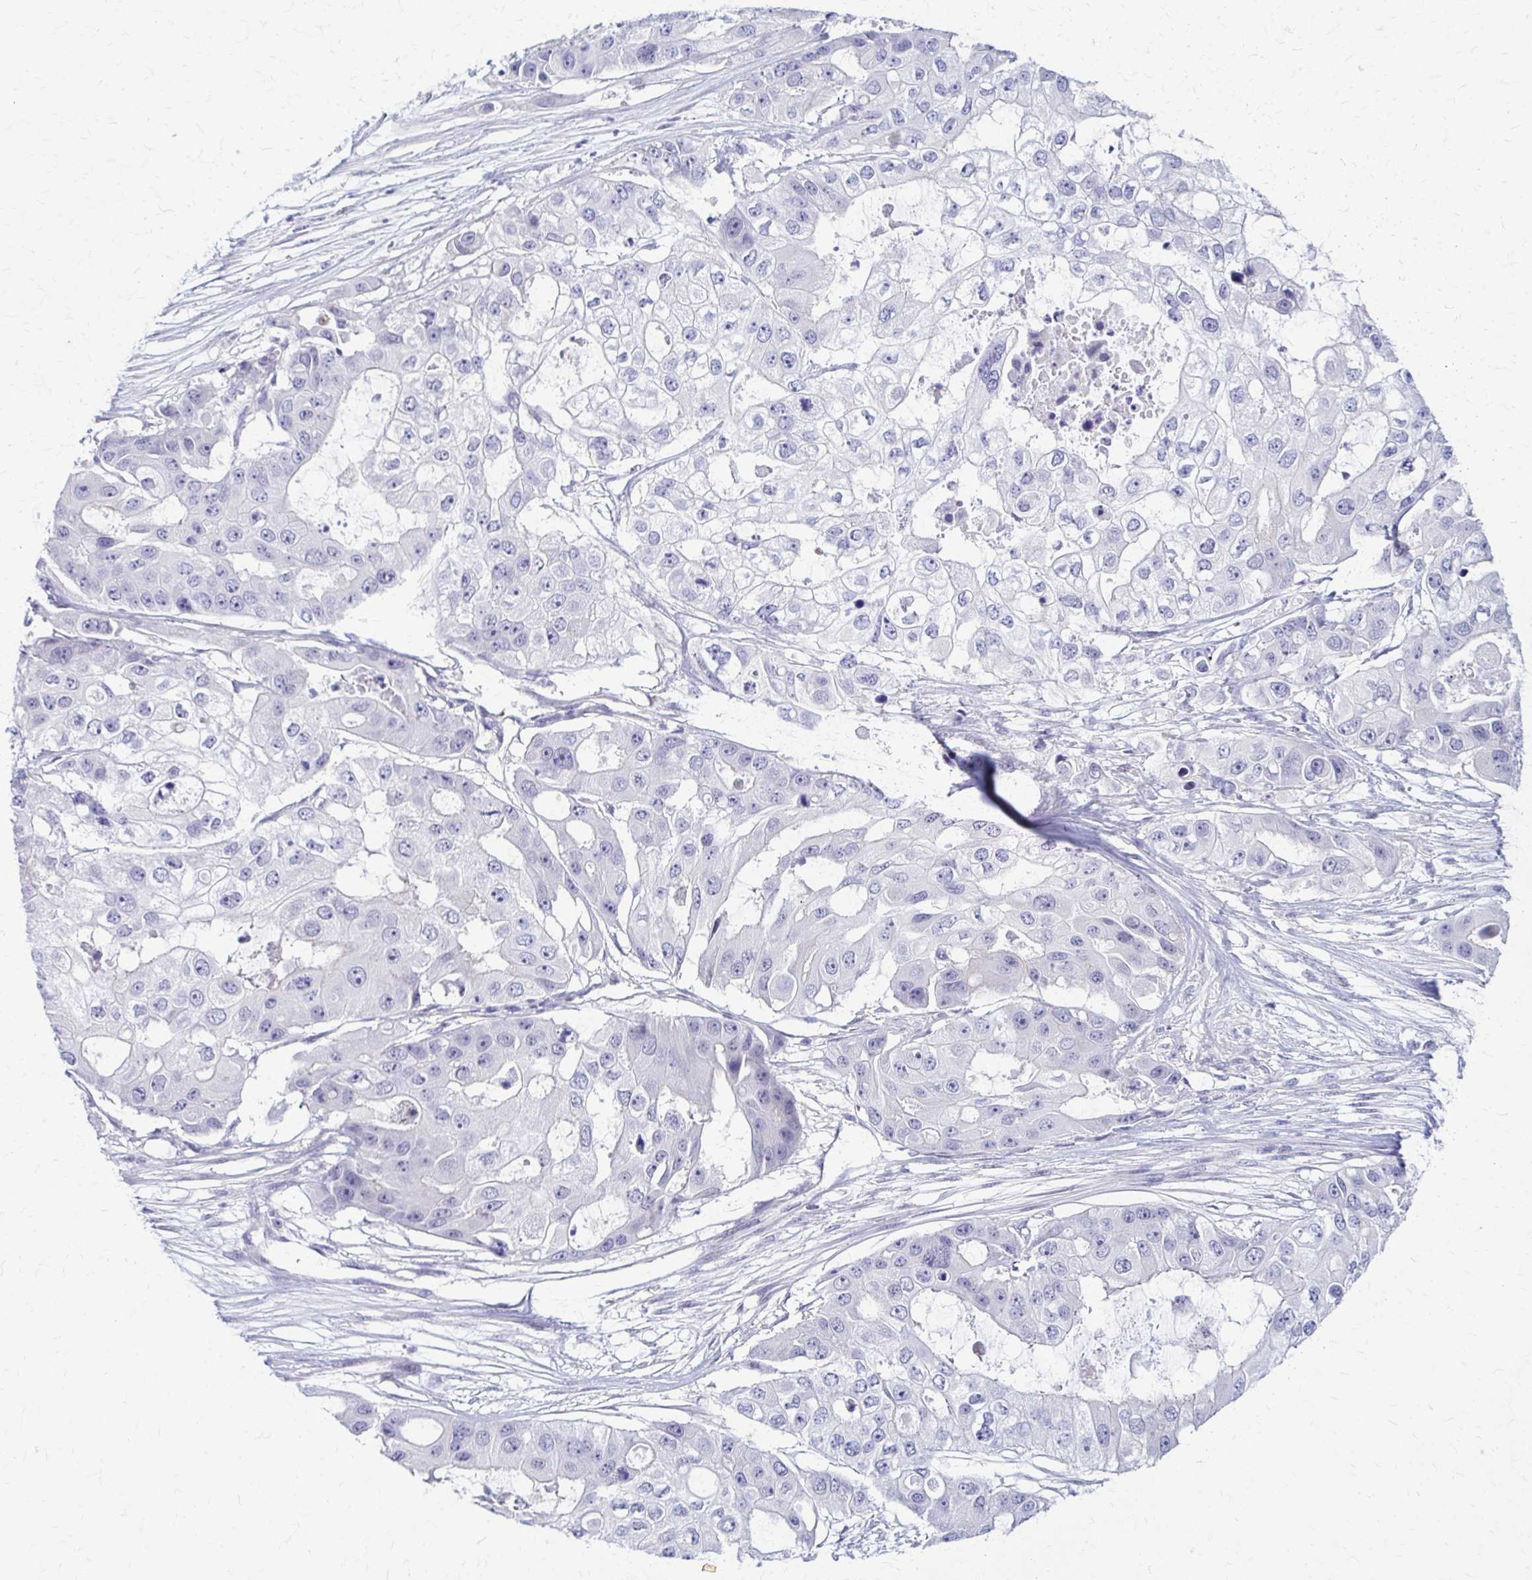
{"staining": {"intensity": "negative", "quantity": "none", "location": "none"}, "tissue": "ovarian cancer", "cell_type": "Tumor cells", "image_type": "cancer", "snomed": [{"axis": "morphology", "description": "Cystadenocarcinoma, serous, NOS"}, {"axis": "topography", "description": "Ovary"}], "caption": "This is an IHC image of ovarian cancer (serous cystadenocarcinoma). There is no positivity in tumor cells.", "gene": "RHOBTB2", "patient": {"sex": "female", "age": 56}}